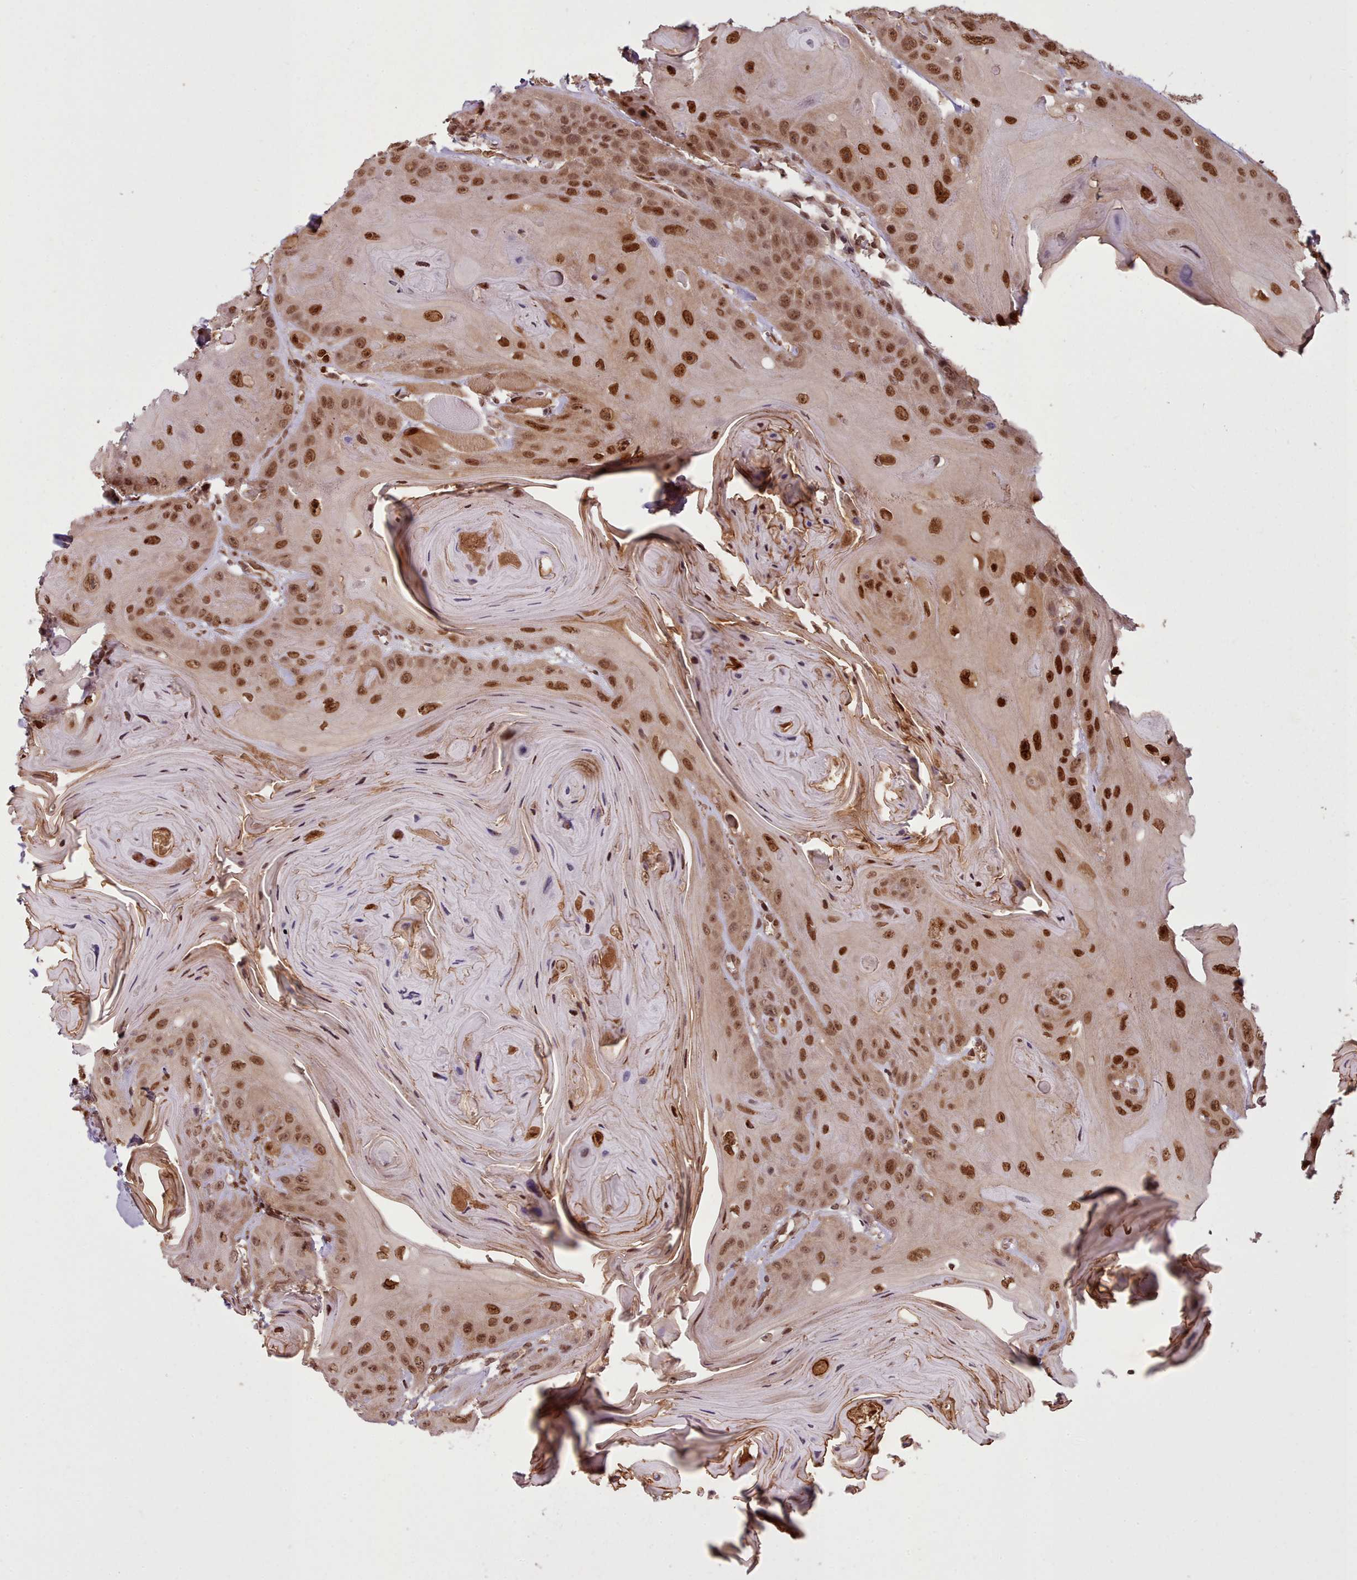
{"staining": {"intensity": "moderate", "quantity": ">75%", "location": "nuclear"}, "tissue": "head and neck cancer", "cell_type": "Tumor cells", "image_type": "cancer", "snomed": [{"axis": "morphology", "description": "Squamous cell carcinoma, NOS"}, {"axis": "topography", "description": "Head-Neck"}], "caption": "This photomicrograph exhibits immunohistochemistry staining of squamous cell carcinoma (head and neck), with medium moderate nuclear positivity in about >75% of tumor cells.", "gene": "RPS27A", "patient": {"sex": "female", "age": 59}}